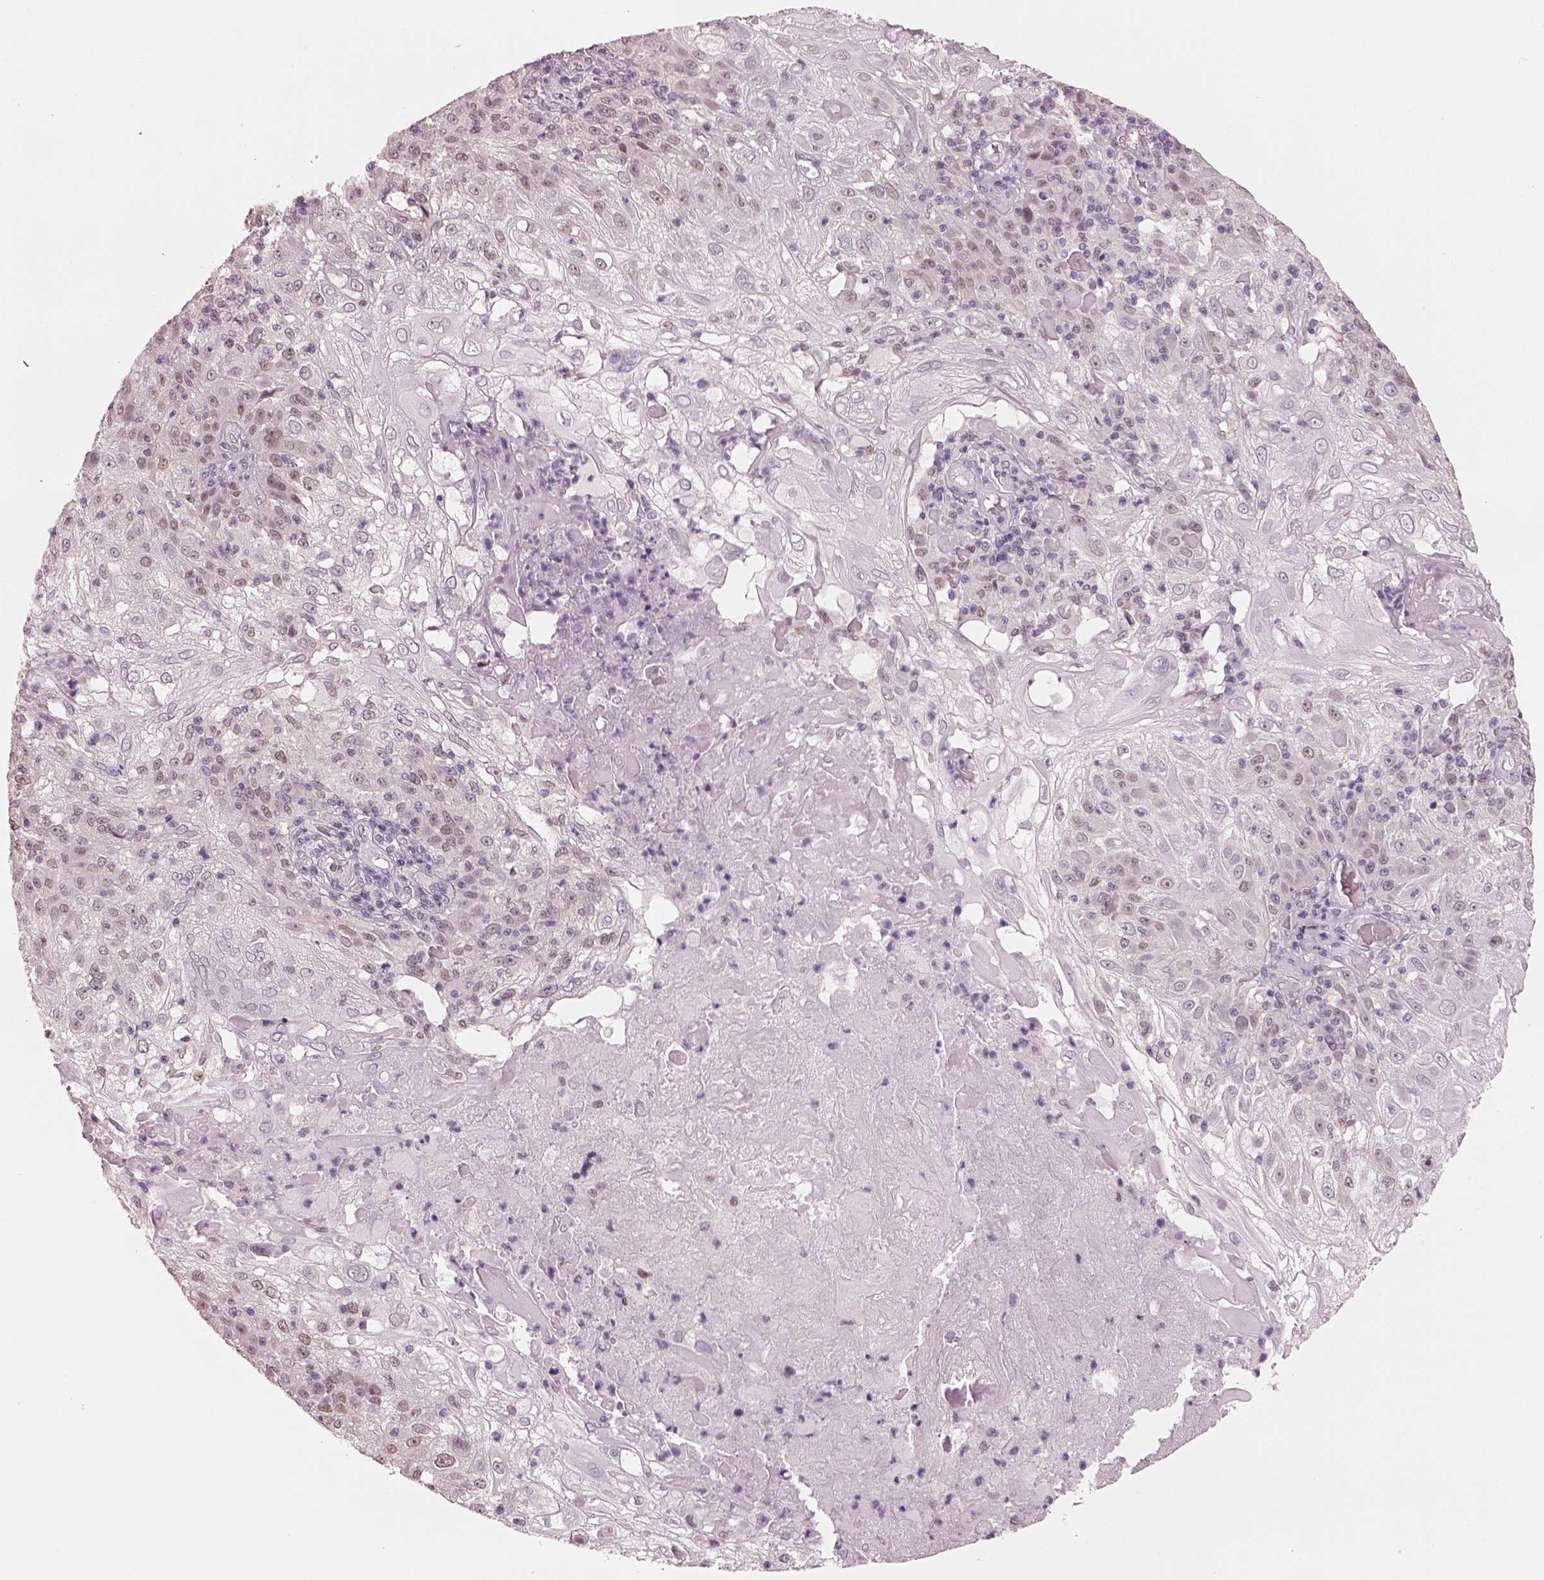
{"staining": {"intensity": "weak", "quantity": "25%-75%", "location": "nuclear"}, "tissue": "skin cancer", "cell_type": "Tumor cells", "image_type": "cancer", "snomed": [{"axis": "morphology", "description": "Normal tissue, NOS"}, {"axis": "morphology", "description": "Squamous cell carcinoma, NOS"}, {"axis": "topography", "description": "Skin"}], "caption": "Protein positivity by IHC demonstrates weak nuclear staining in approximately 25%-75% of tumor cells in squamous cell carcinoma (skin).", "gene": "ELSPBP1", "patient": {"sex": "female", "age": 83}}